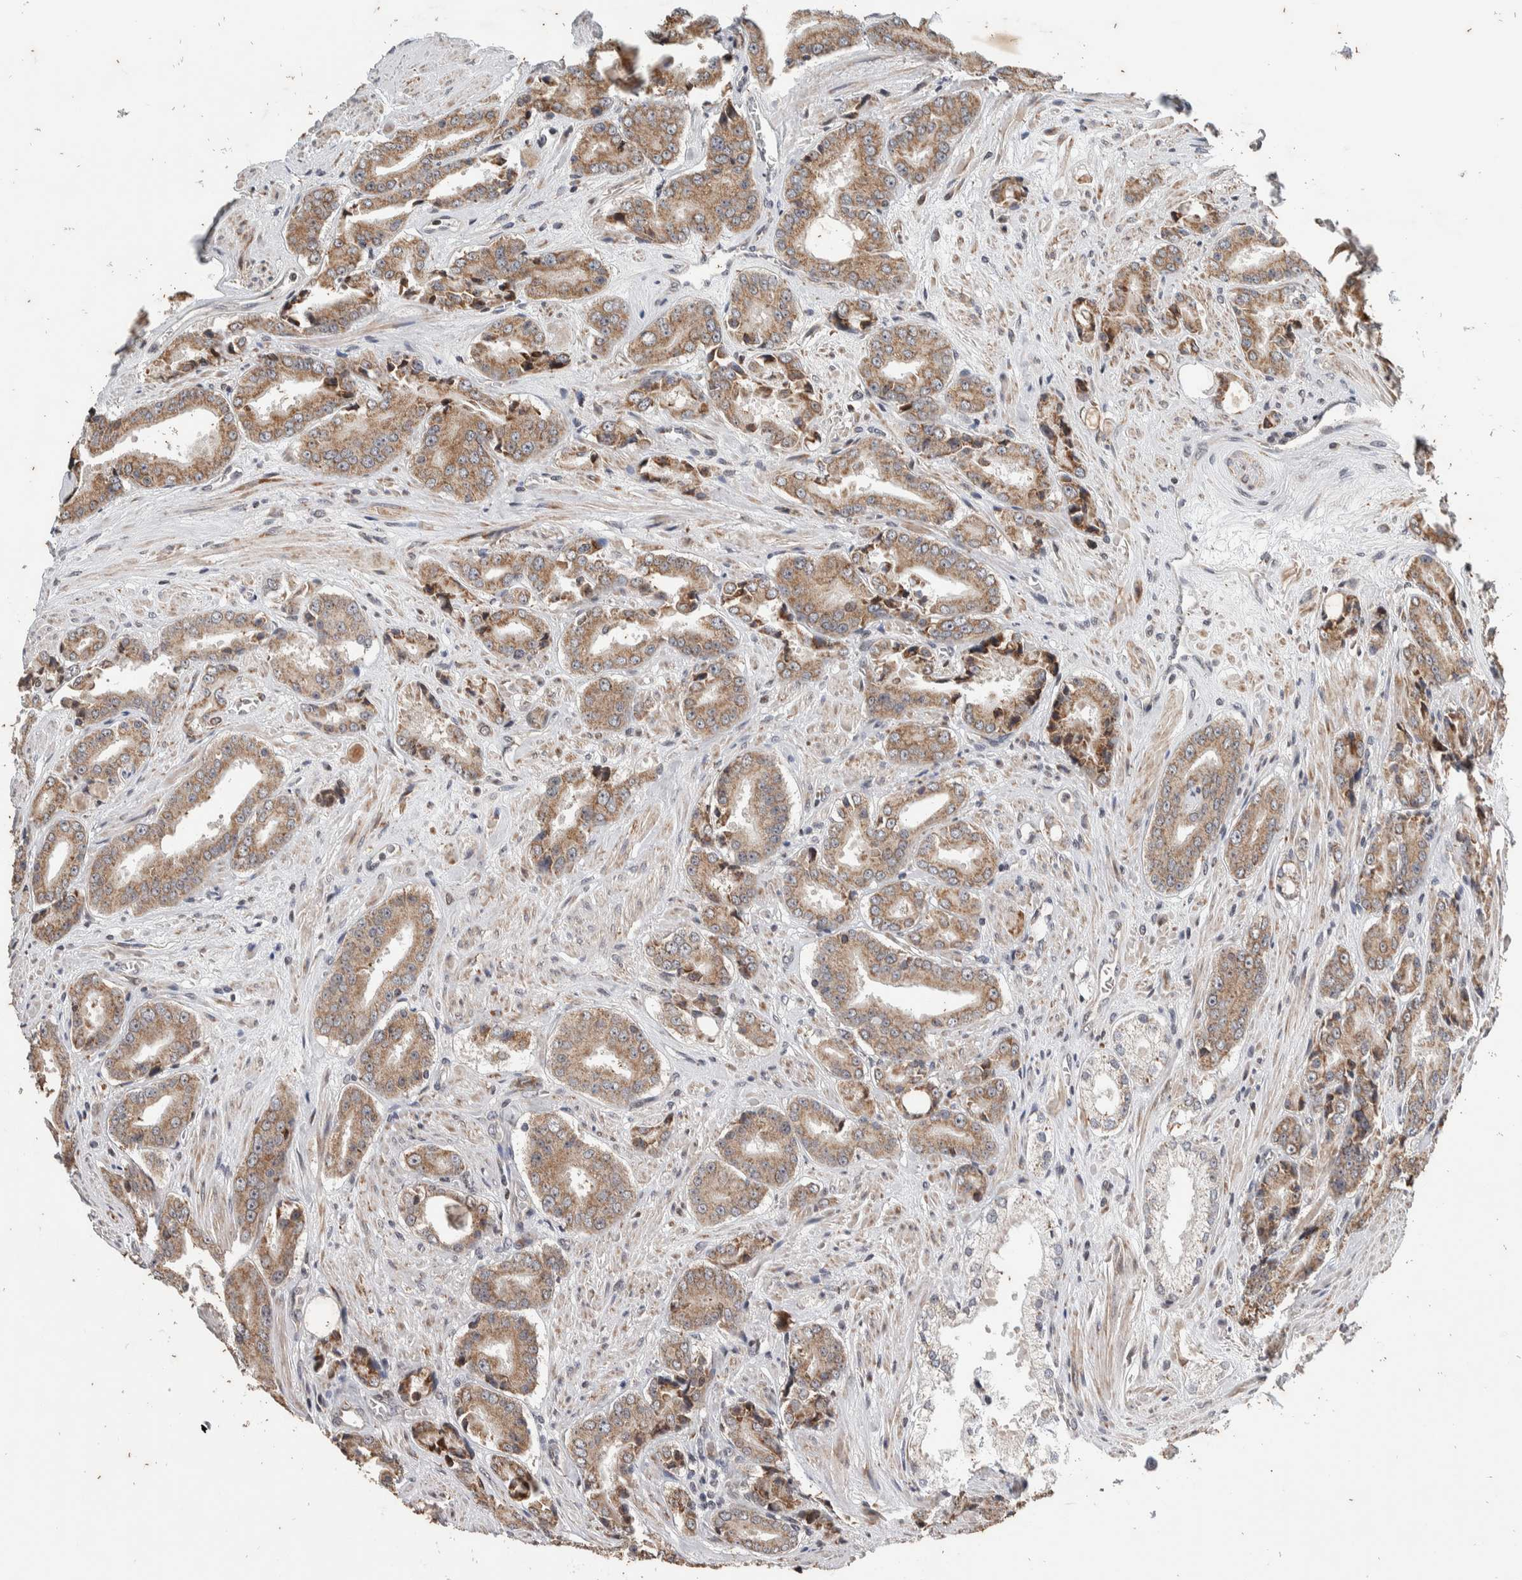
{"staining": {"intensity": "weak", "quantity": "25%-75%", "location": "cytoplasmic/membranous"}, "tissue": "prostate cancer", "cell_type": "Tumor cells", "image_type": "cancer", "snomed": [{"axis": "morphology", "description": "Adenocarcinoma, High grade"}, {"axis": "topography", "description": "Prostate"}], "caption": "Approximately 25%-75% of tumor cells in prostate cancer demonstrate weak cytoplasmic/membranous protein expression as visualized by brown immunohistochemical staining.", "gene": "ATXN7L1", "patient": {"sex": "male", "age": 71}}